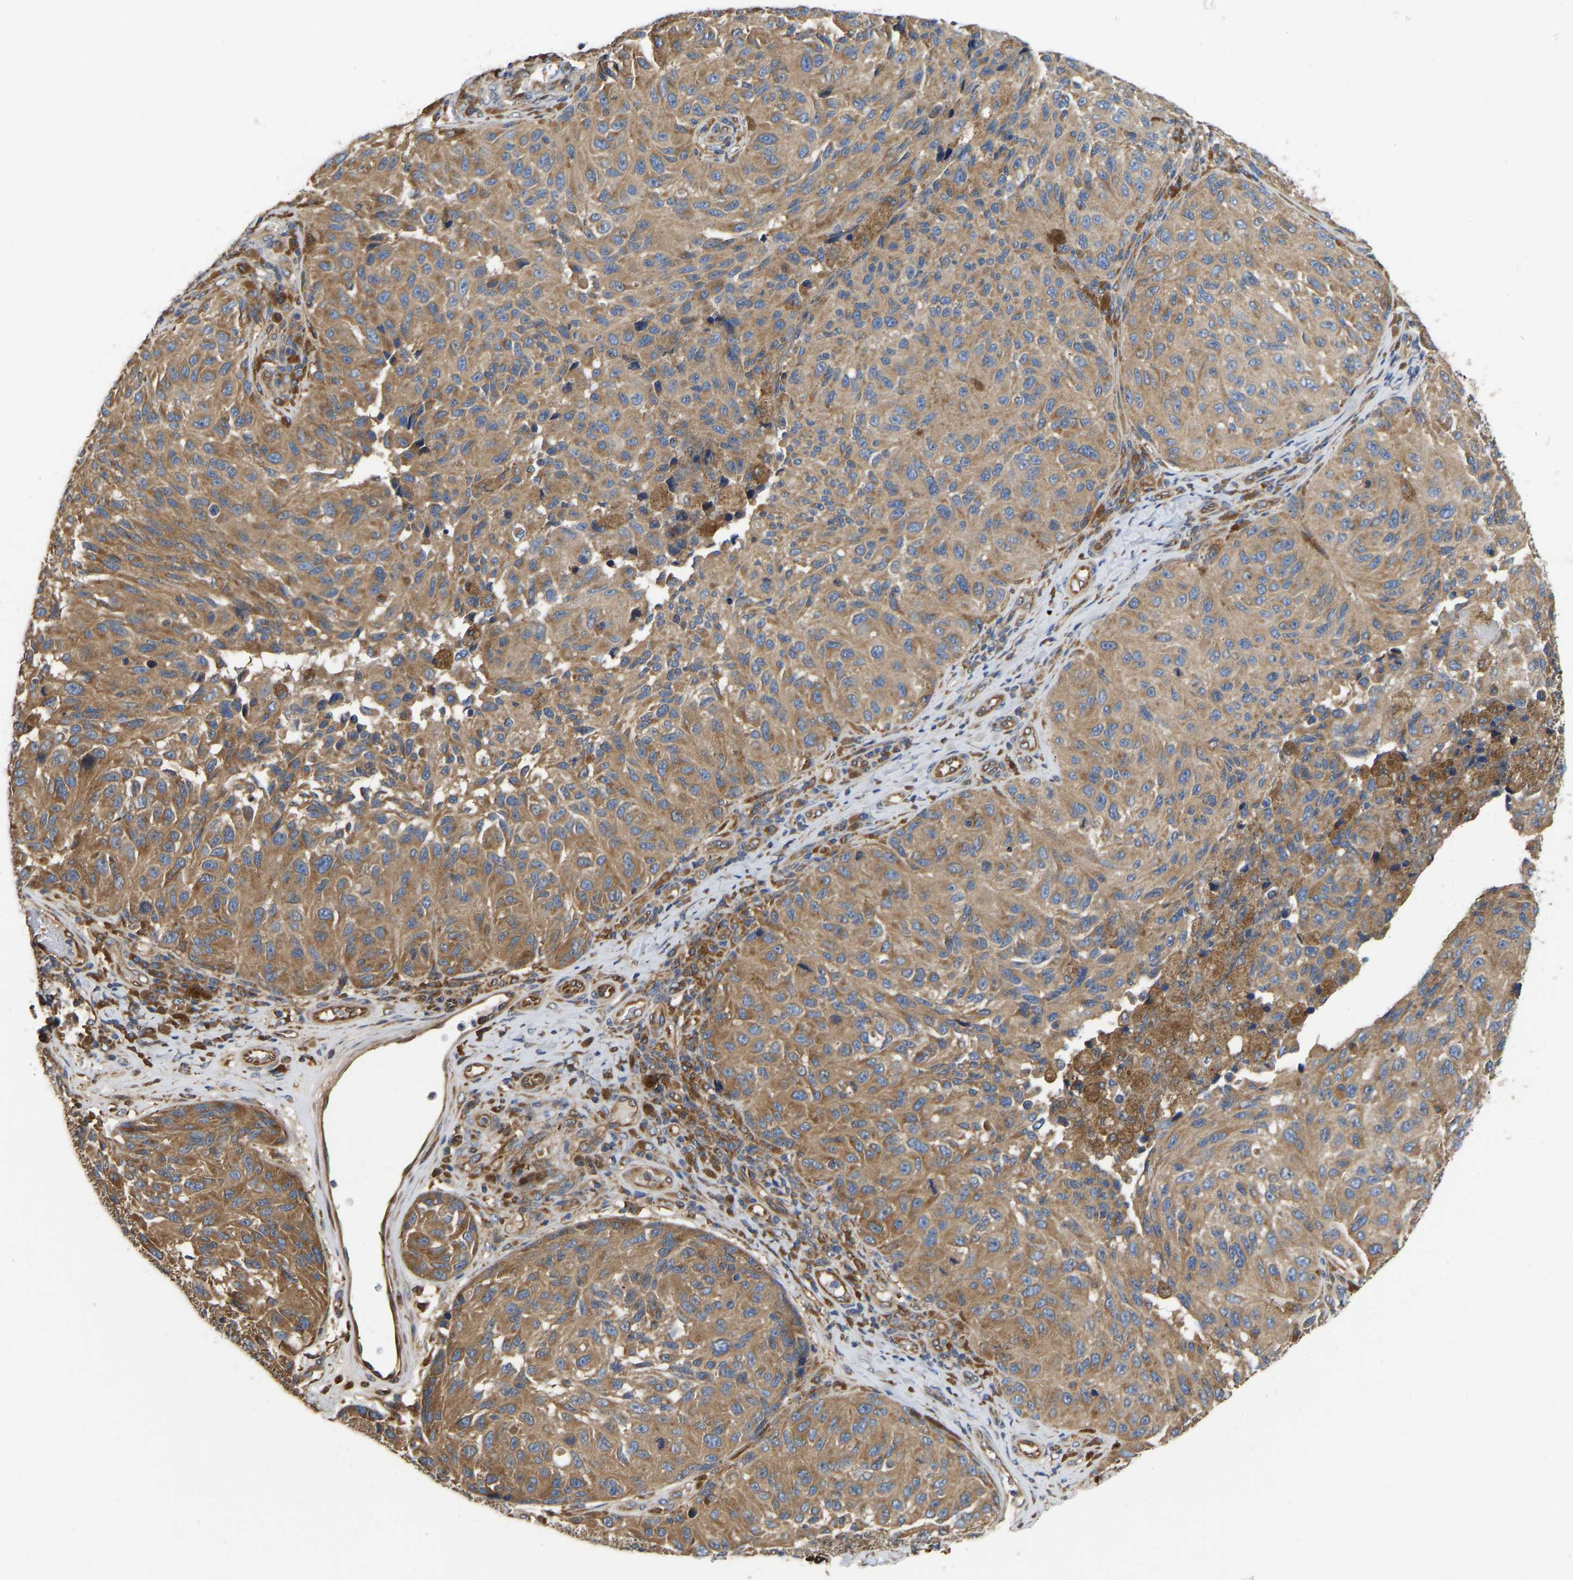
{"staining": {"intensity": "moderate", "quantity": ">75%", "location": "cytoplasmic/membranous"}, "tissue": "melanoma", "cell_type": "Tumor cells", "image_type": "cancer", "snomed": [{"axis": "morphology", "description": "Malignant melanoma, NOS"}, {"axis": "topography", "description": "Skin"}], "caption": "High-magnification brightfield microscopy of melanoma stained with DAB (3,3'-diaminobenzidine) (brown) and counterstained with hematoxylin (blue). tumor cells exhibit moderate cytoplasmic/membranous positivity is present in about>75% of cells.", "gene": "FLNB", "patient": {"sex": "female", "age": 73}}